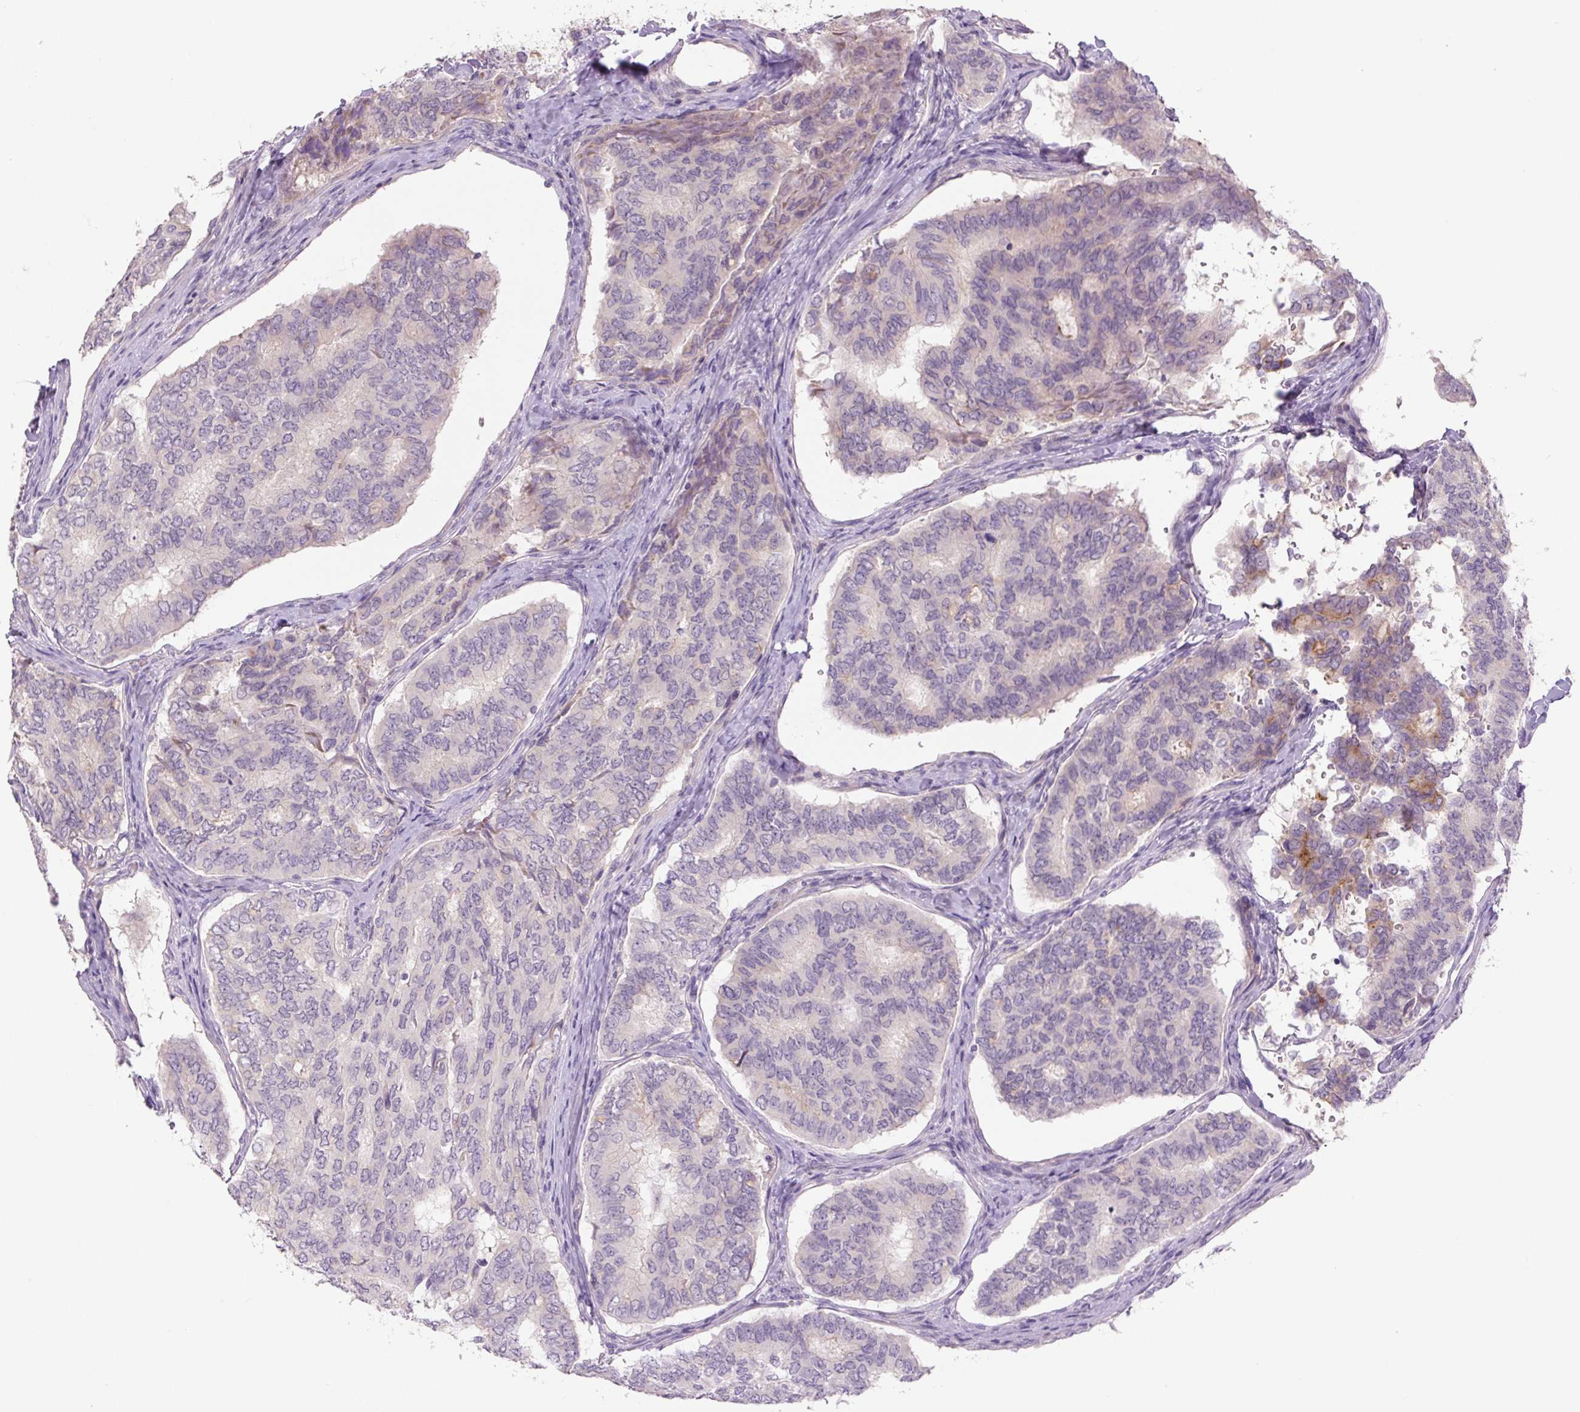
{"staining": {"intensity": "weak", "quantity": "<25%", "location": "cytoplasmic/membranous"}, "tissue": "thyroid cancer", "cell_type": "Tumor cells", "image_type": "cancer", "snomed": [{"axis": "morphology", "description": "Papillary adenocarcinoma, NOS"}, {"axis": "topography", "description": "Thyroid gland"}], "caption": "Immunohistochemistry (IHC) of human thyroid cancer (papillary adenocarcinoma) exhibits no staining in tumor cells.", "gene": "TMEM100", "patient": {"sex": "female", "age": 35}}